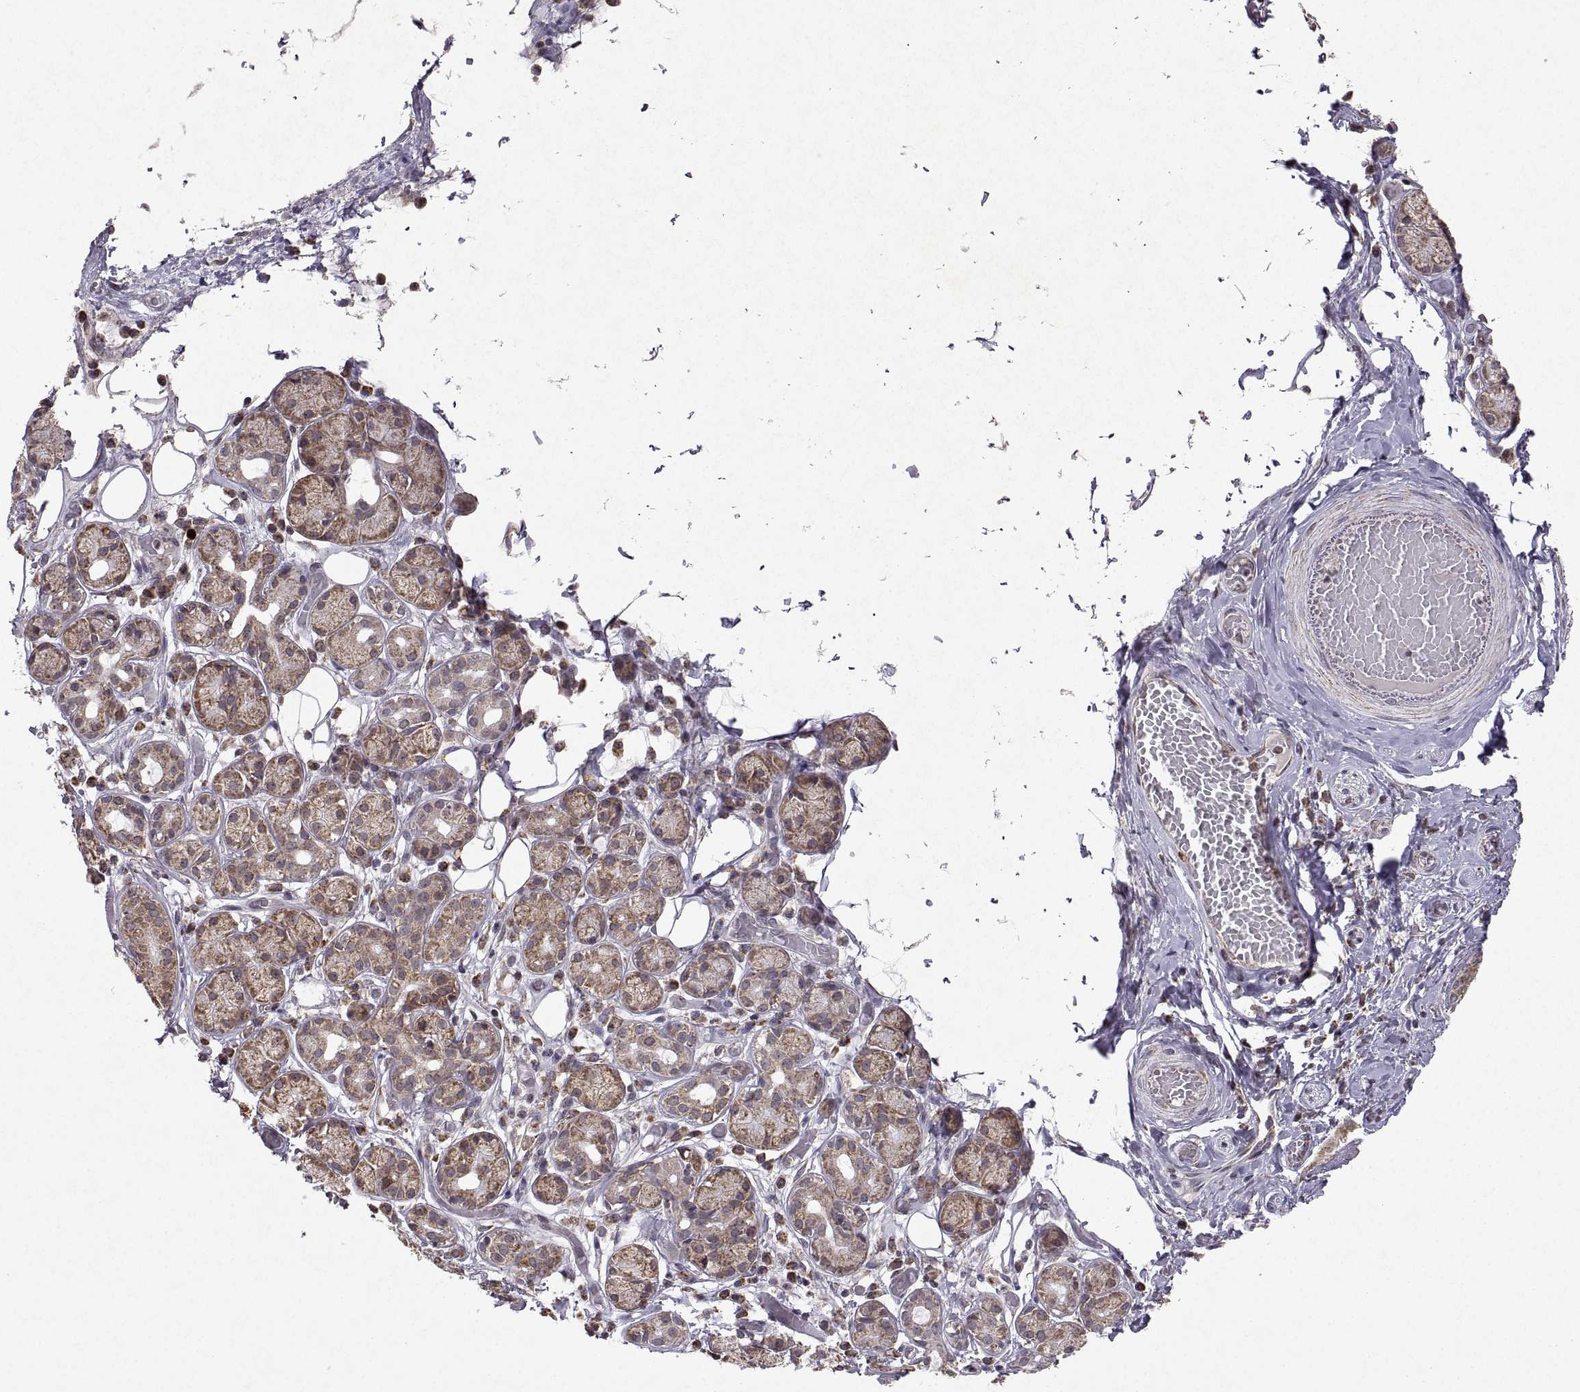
{"staining": {"intensity": "moderate", "quantity": "25%-75%", "location": "cytoplasmic/membranous"}, "tissue": "salivary gland", "cell_type": "Glandular cells", "image_type": "normal", "snomed": [{"axis": "morphology", "description": "Normal tissue, NOS"}, {"axis": "topography", "description": "Salivary gland"}, {"axis": "topography", "description": "Peripheral nerve tissue"}], "caption": "This is a histology image of immunohistochemistry (IHC) staining of benign salivary gland, which shows moderate staining in the cytoplasmic/membranous of glandular cells.", "gene": "MANBAL", "patient": {"sex": "male", "age": 71}}